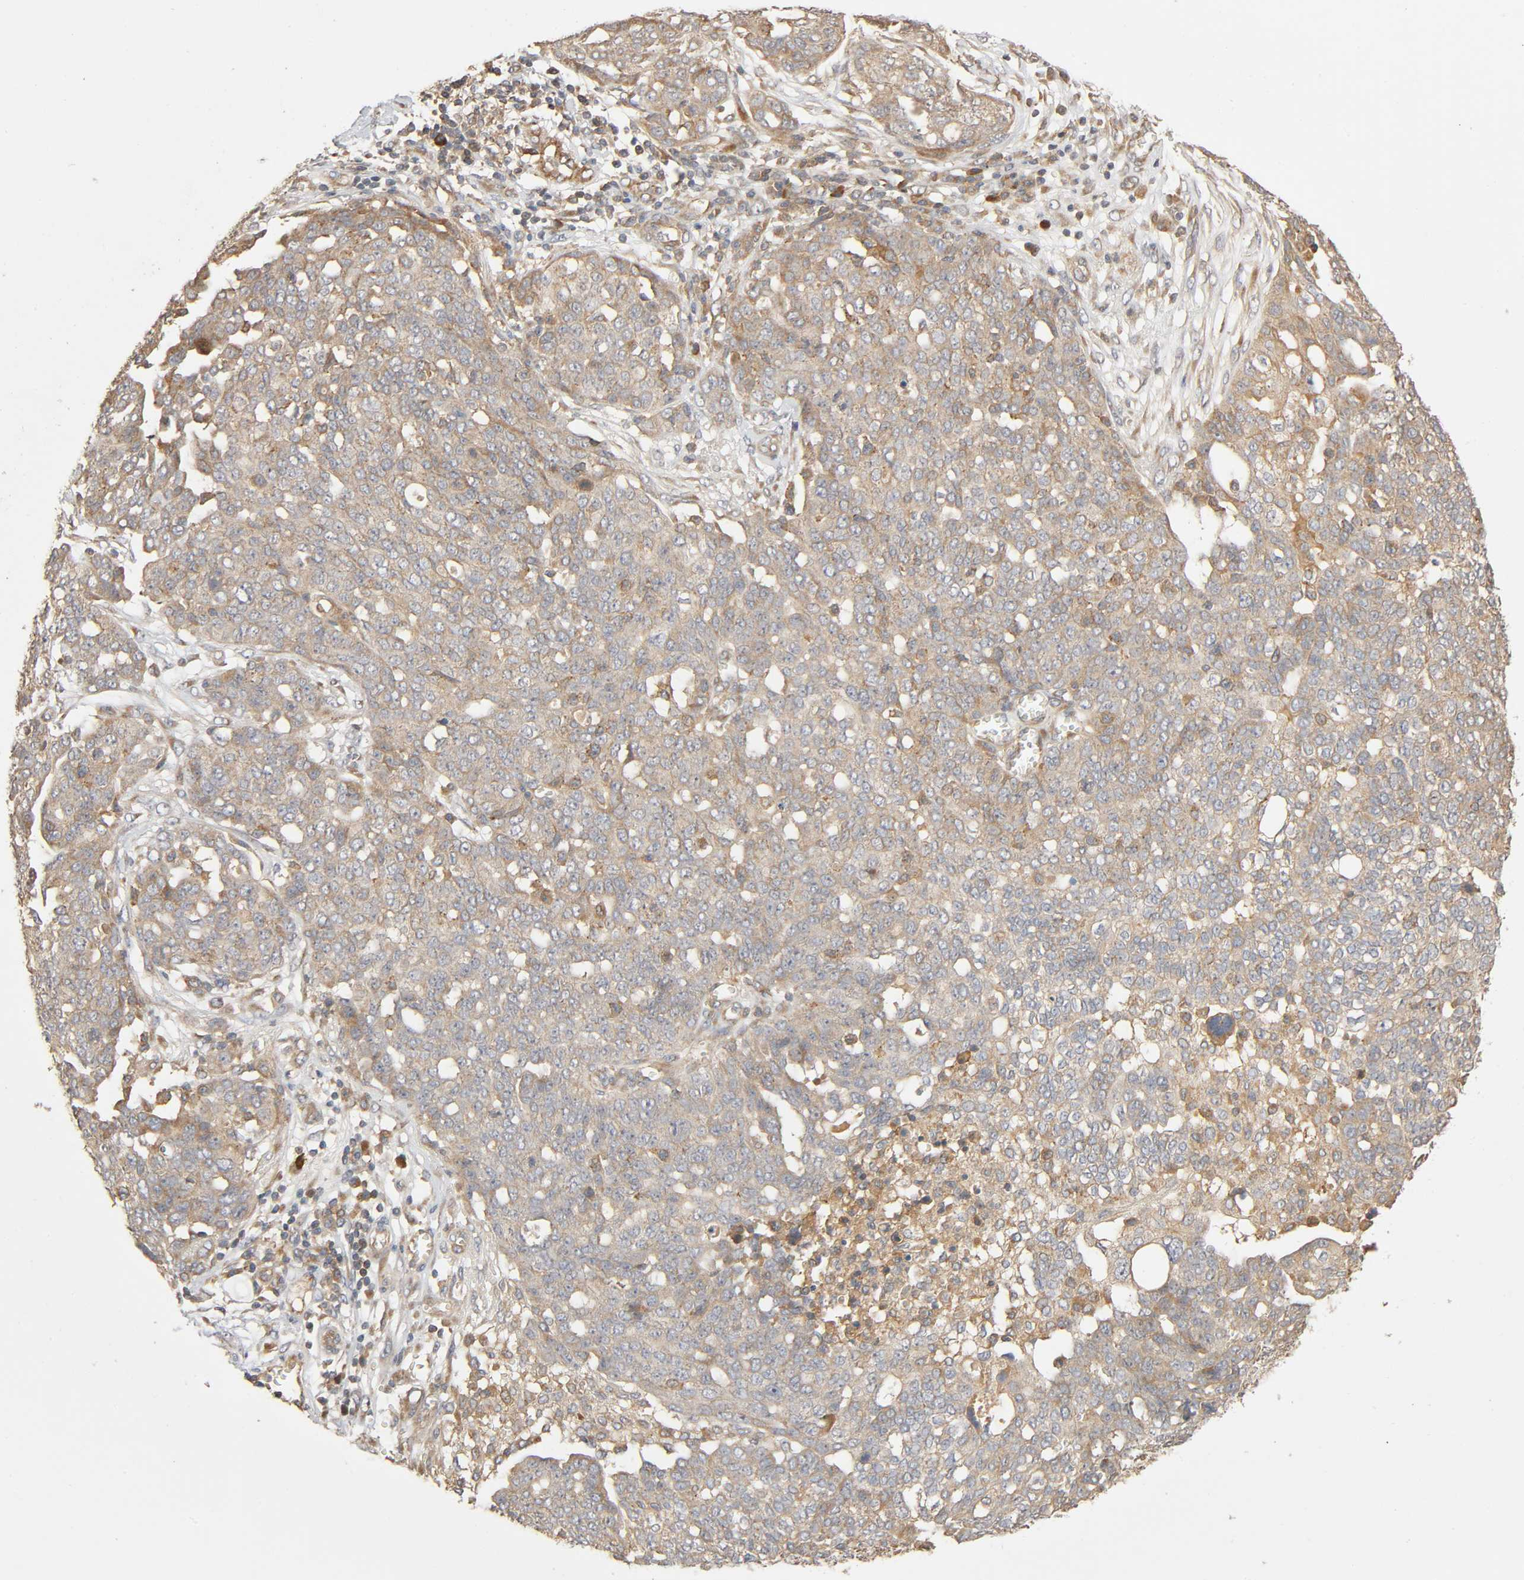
{"staining": {"intensity": "weak", "quantity": "25%-75%", "location": "cytoplasmic/membranous"}, "tissue": "ovarian cancer", "cell_type": "Tumor cells", "image_type": "cancer", "snomed": [{"axis": "morphology", "description": "Cystadenocarcinoma, serous, NOS"}, {"axis": "topography", "description": "Soft tissue"}, {"axis": "topography", "description": "Ovary"}], "caption": "Ovarian cancer stained with a protein marker shows weak staining in tumor cells.", "gene": "SGSM1", "patient": {"sex": "female", "age": 57}}